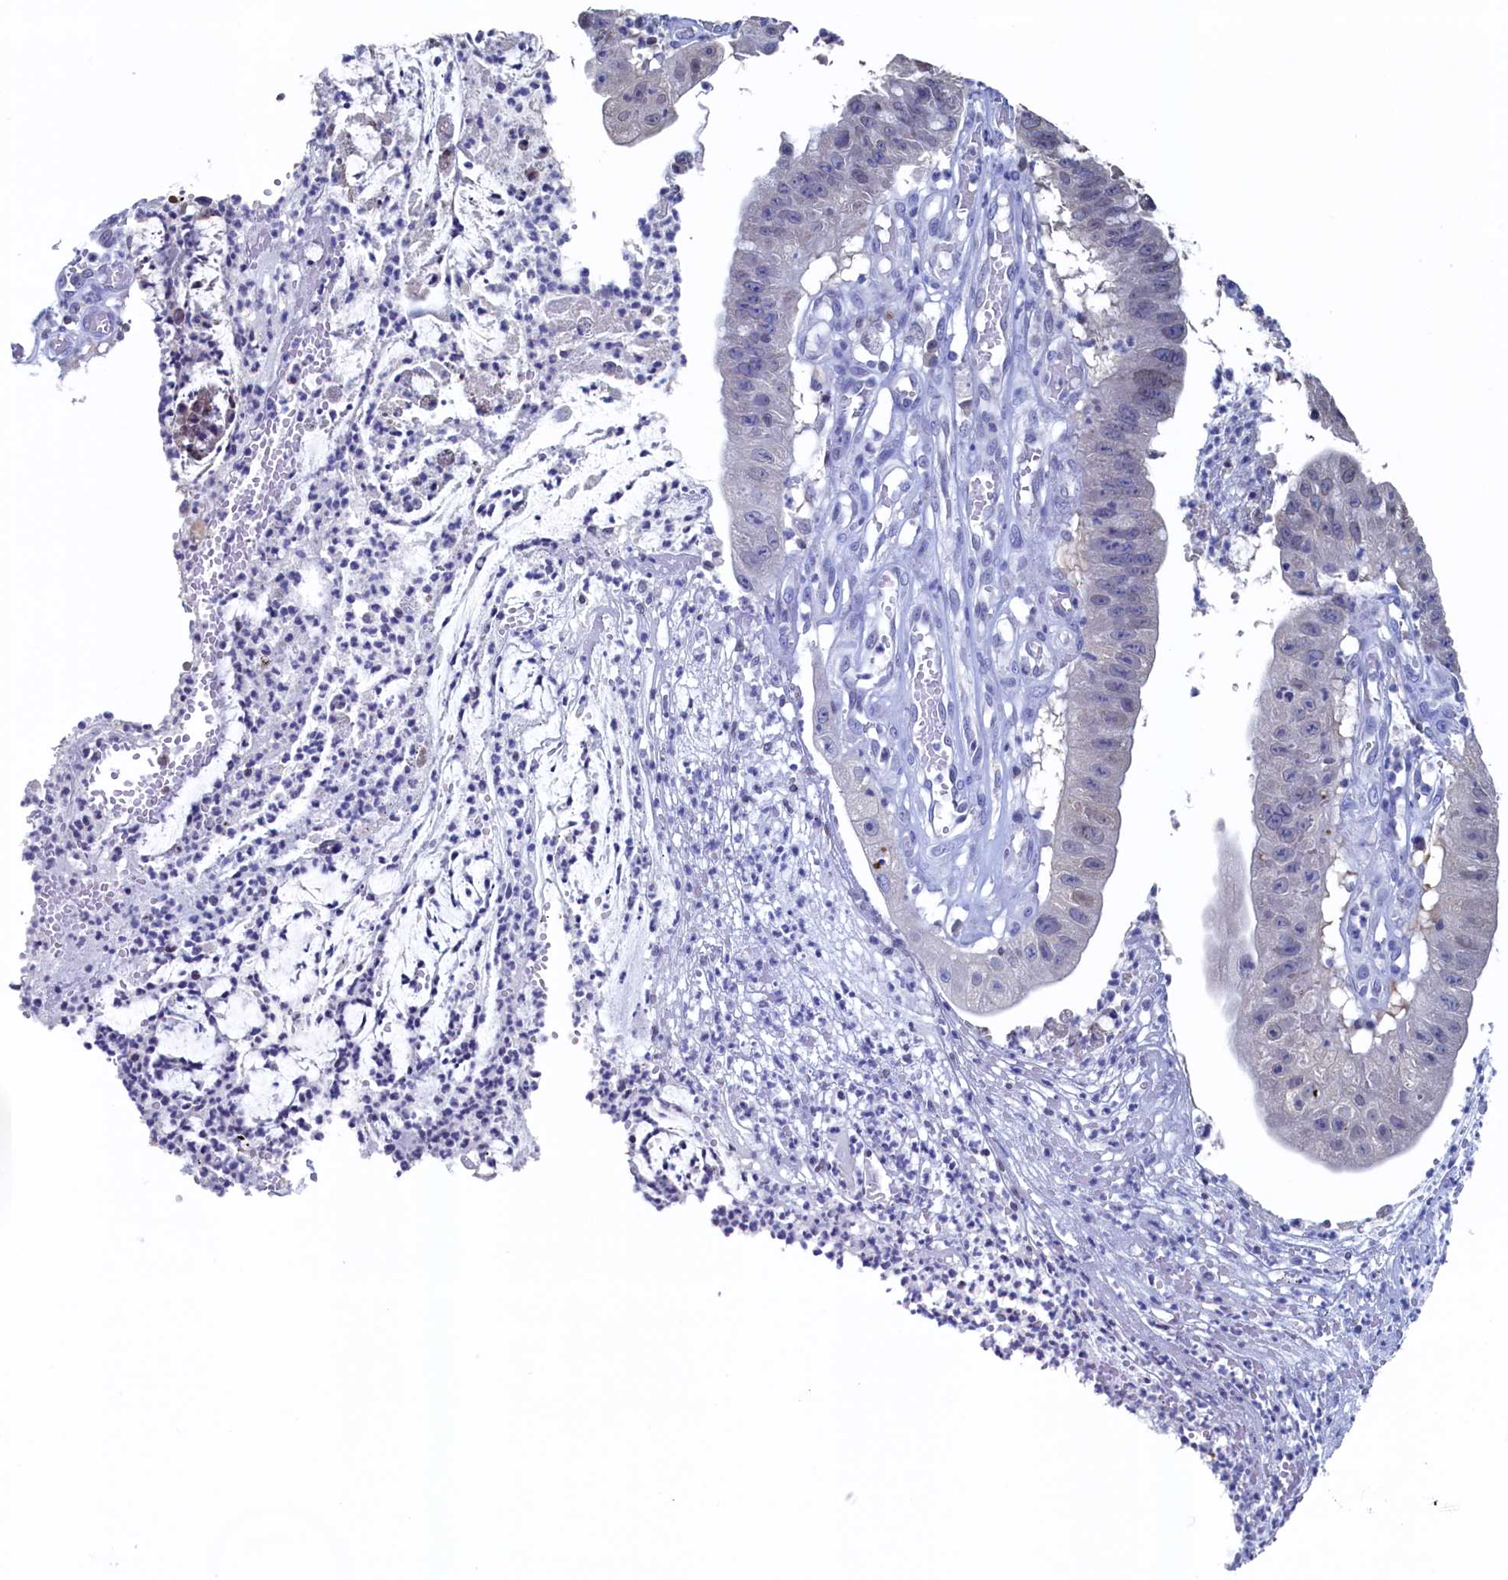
{"staining": {"intensity": "negative", "quantity": "none", "location": "none"}, "tissue": "stomach cancer", "cell_type": "Tumor cells", "image_type": "cancer", "snomed": [{"axis": "morphology", "description": "Adenocarcinoma, NOS"}, {"axis": "topography", "description": "Stomach"}], "caption": "This is an IHC micrograph of human adenocarcinoma (stomach). There is no staining in tumor cells.", "gene": "C11orf54", "patient": {"sex": "male", "age": 59}}